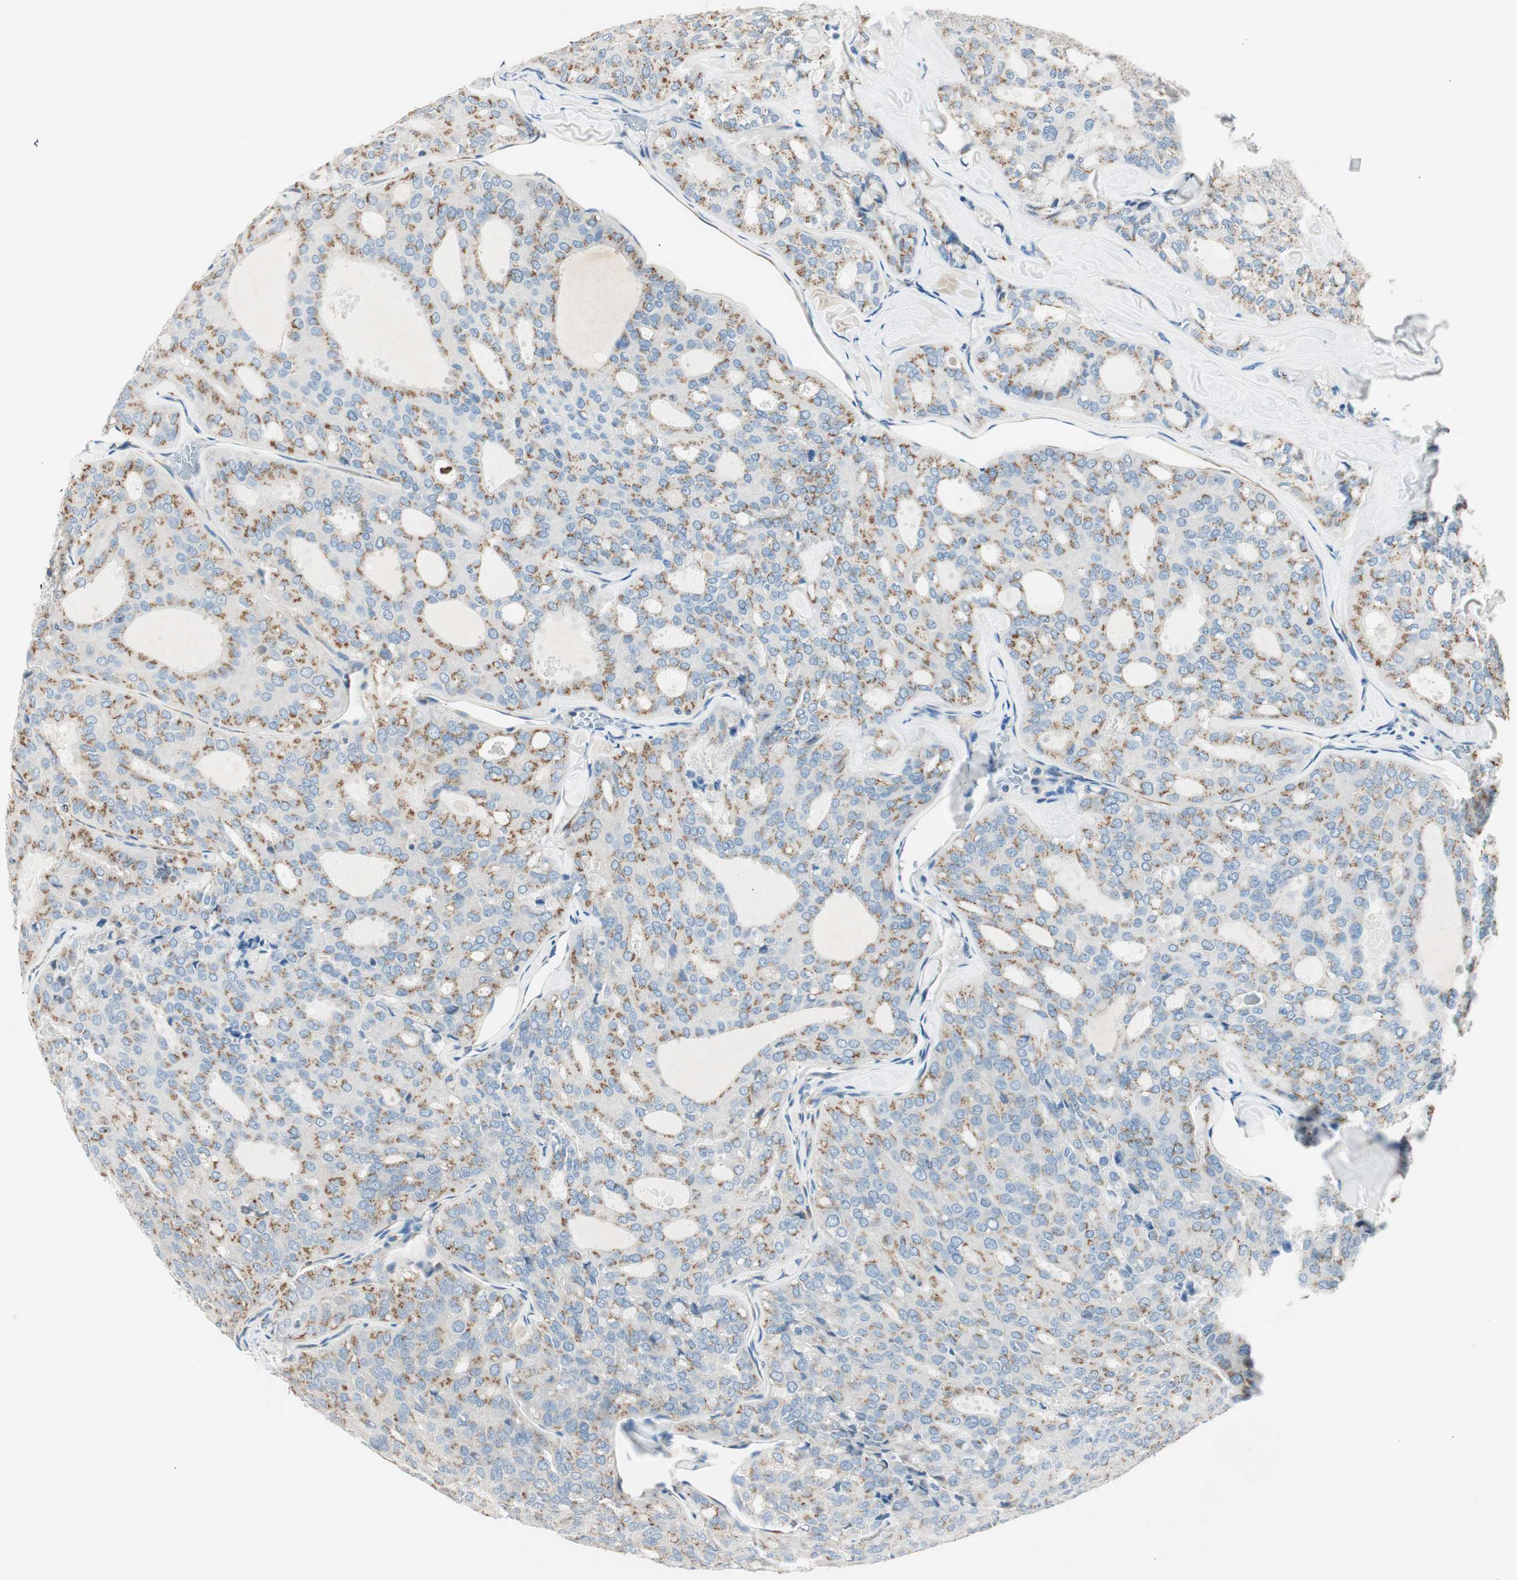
{"staining": {"intensity": "moderate", "quantity": ">75%", "location": "cytoplasmic/membranous"}, "tissue": "thyroid cancer", "cell_type": "Tumor cells", "image_type": "cancer", "snomed": [{"axis": "morphology", "description": "Follicular adenoma carcinoma, NOS"}, {"axis": "topography", "description": "Thyroid gland"}], "caption": "Brown immunohistochemical staining in human thyroid cancer shows moderate cytoplasmic/membranous expression in approximately >75% of tumor cells.", "gene": "TMF1", "patient": {"sex": "male", "age": 75}}